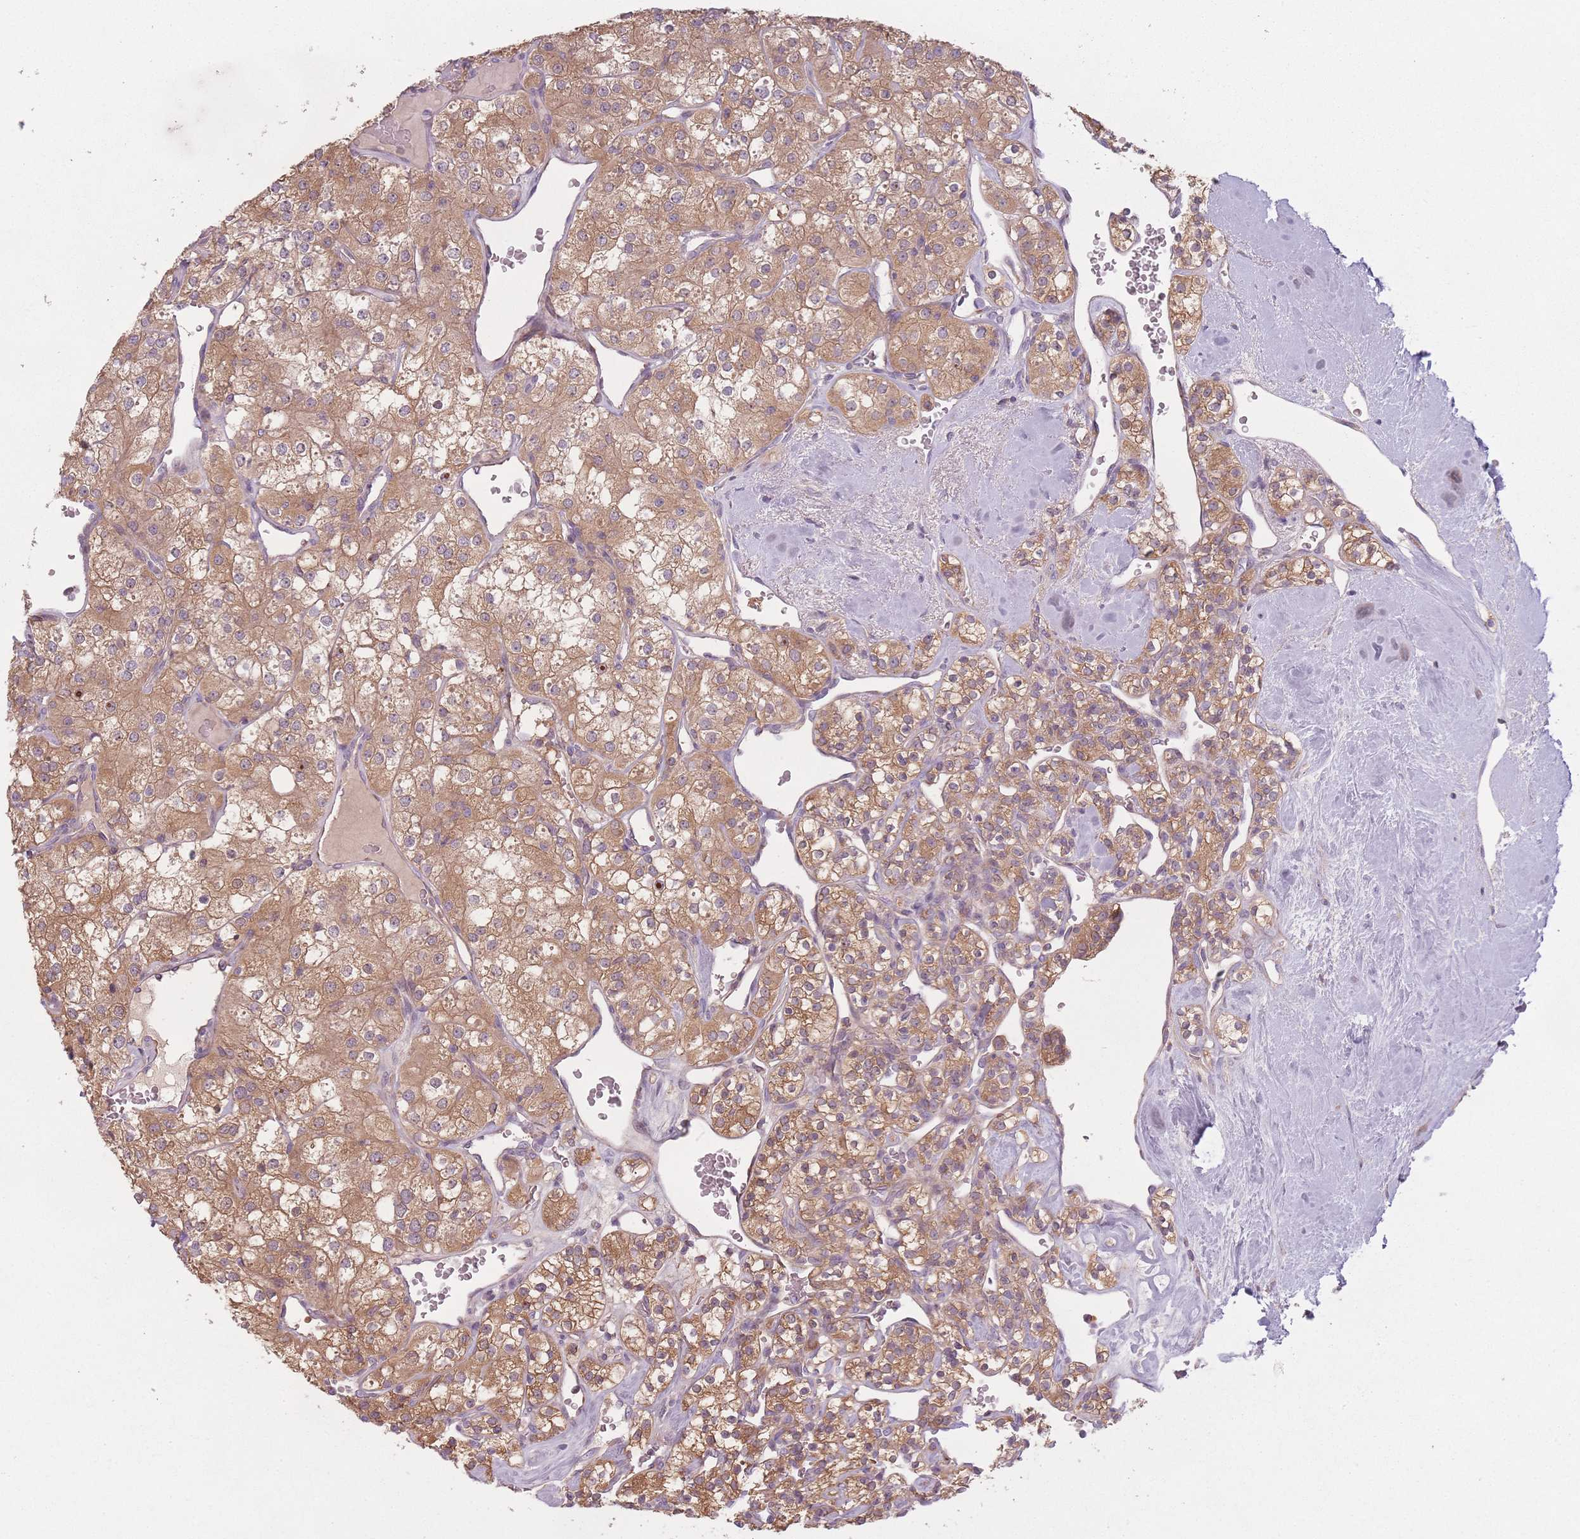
{"staining": {"intensity": "moderate", "quantity": ">75%", "location": "cytoplasmic/membranous"}, "tissue": "renal cancer", "cell_type": "Tumor cells", "image_type": "cancer", "snomed": [{"axis": "morphology", "description": "Adenocarcinoma, NOS"}, {"axis": "topography", "description": "Kidney"}], "caption": "IHC photomicrograph of renal cancer stained for a protein (brown), which demonstrates medium levels of moderate cytoplasmic/membranous expression in about >75% of tumor cells.", "gene": "NT5DC2", "patient": {"sex": "male", "age": 77}}